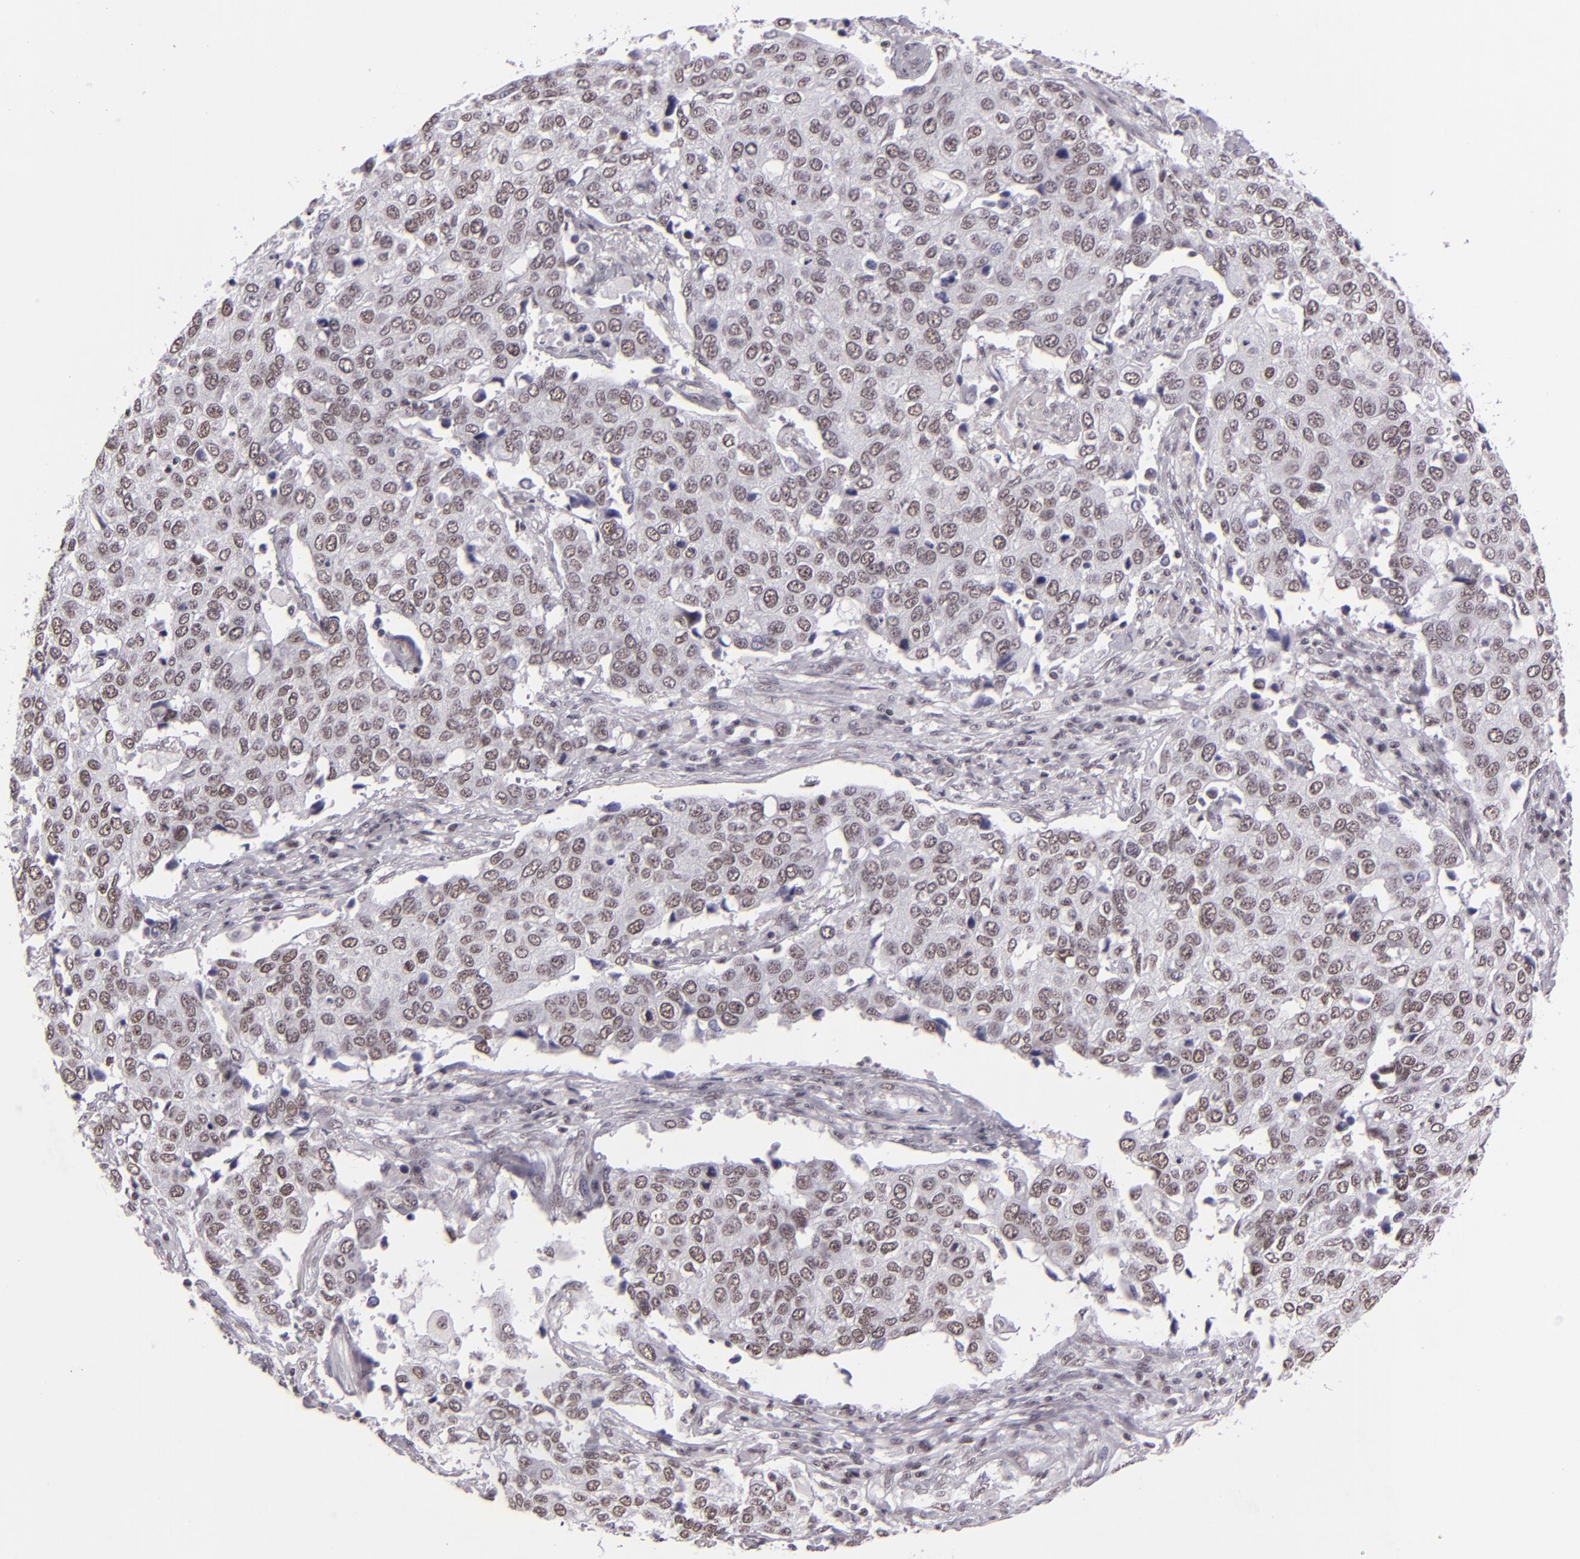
{"staining": {"intensity": "weak", "quantity": ">75%", "location": "nuclear"}, "tissue": "cervical cancer", "cell_type": "Tumor cells", "image_type": "cancer", "snomed": [{"axis": "morphology", "description": "Squamous cell carcinoma, NOS"}, {"axis": "topography", "description": "Cervix"}], "caption": "Cervical cancer (squamous cell carcinoma) was stained to show a protein in brown. There is low levels of weak nuclear staining in about >75% of tumor cells. Nuclei are stained in blue.", "gene": "BRD8", "patient": {"sex": "female", "age": 54}}